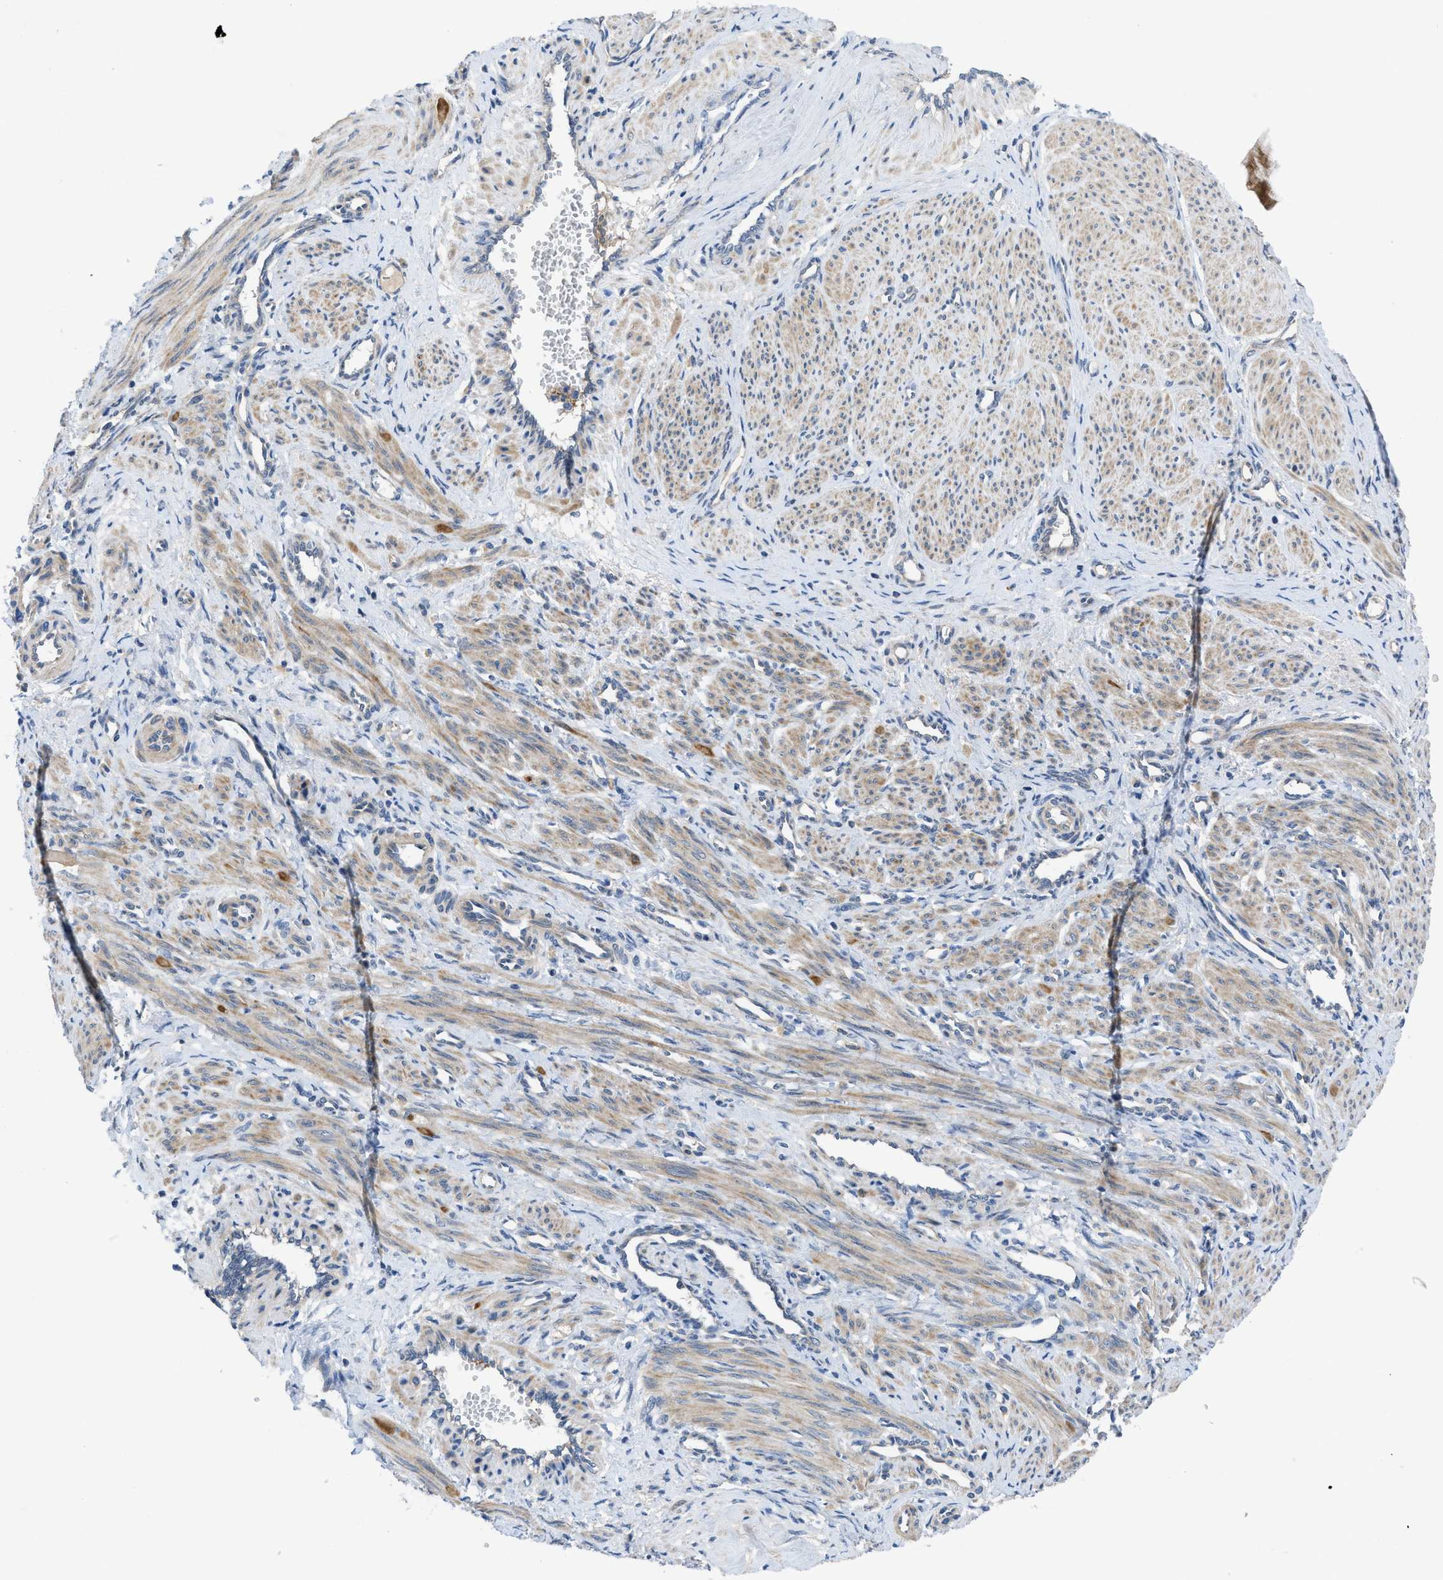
{"staining": {"intensity": "moderate", "quantity": ">75%", "location": "cytoplasmic/membranous"}, "tissue": "smooth muscle", "cell_type": "Smooth muscle cells", "image_type": "normal", "snomed": [{"axis": "morphology", "description": "Normal tissue, NOS"}, {"axis": "topography", "description": "Endometrium"}], "caption": "IHC staining of benign smooth muscle, which displays medium levels of moderate cytoplasmic/membranous positivity in about >75% of smooth muscle cells indicating moderate cytoplasmic/membranous protein expression. The staining was performed using DAB (brown) for protein detection and nuclei were counterstained in hematoxylin (blue).", "gene": "PANX1", "patient": {"sex": "female", "age": 33}}